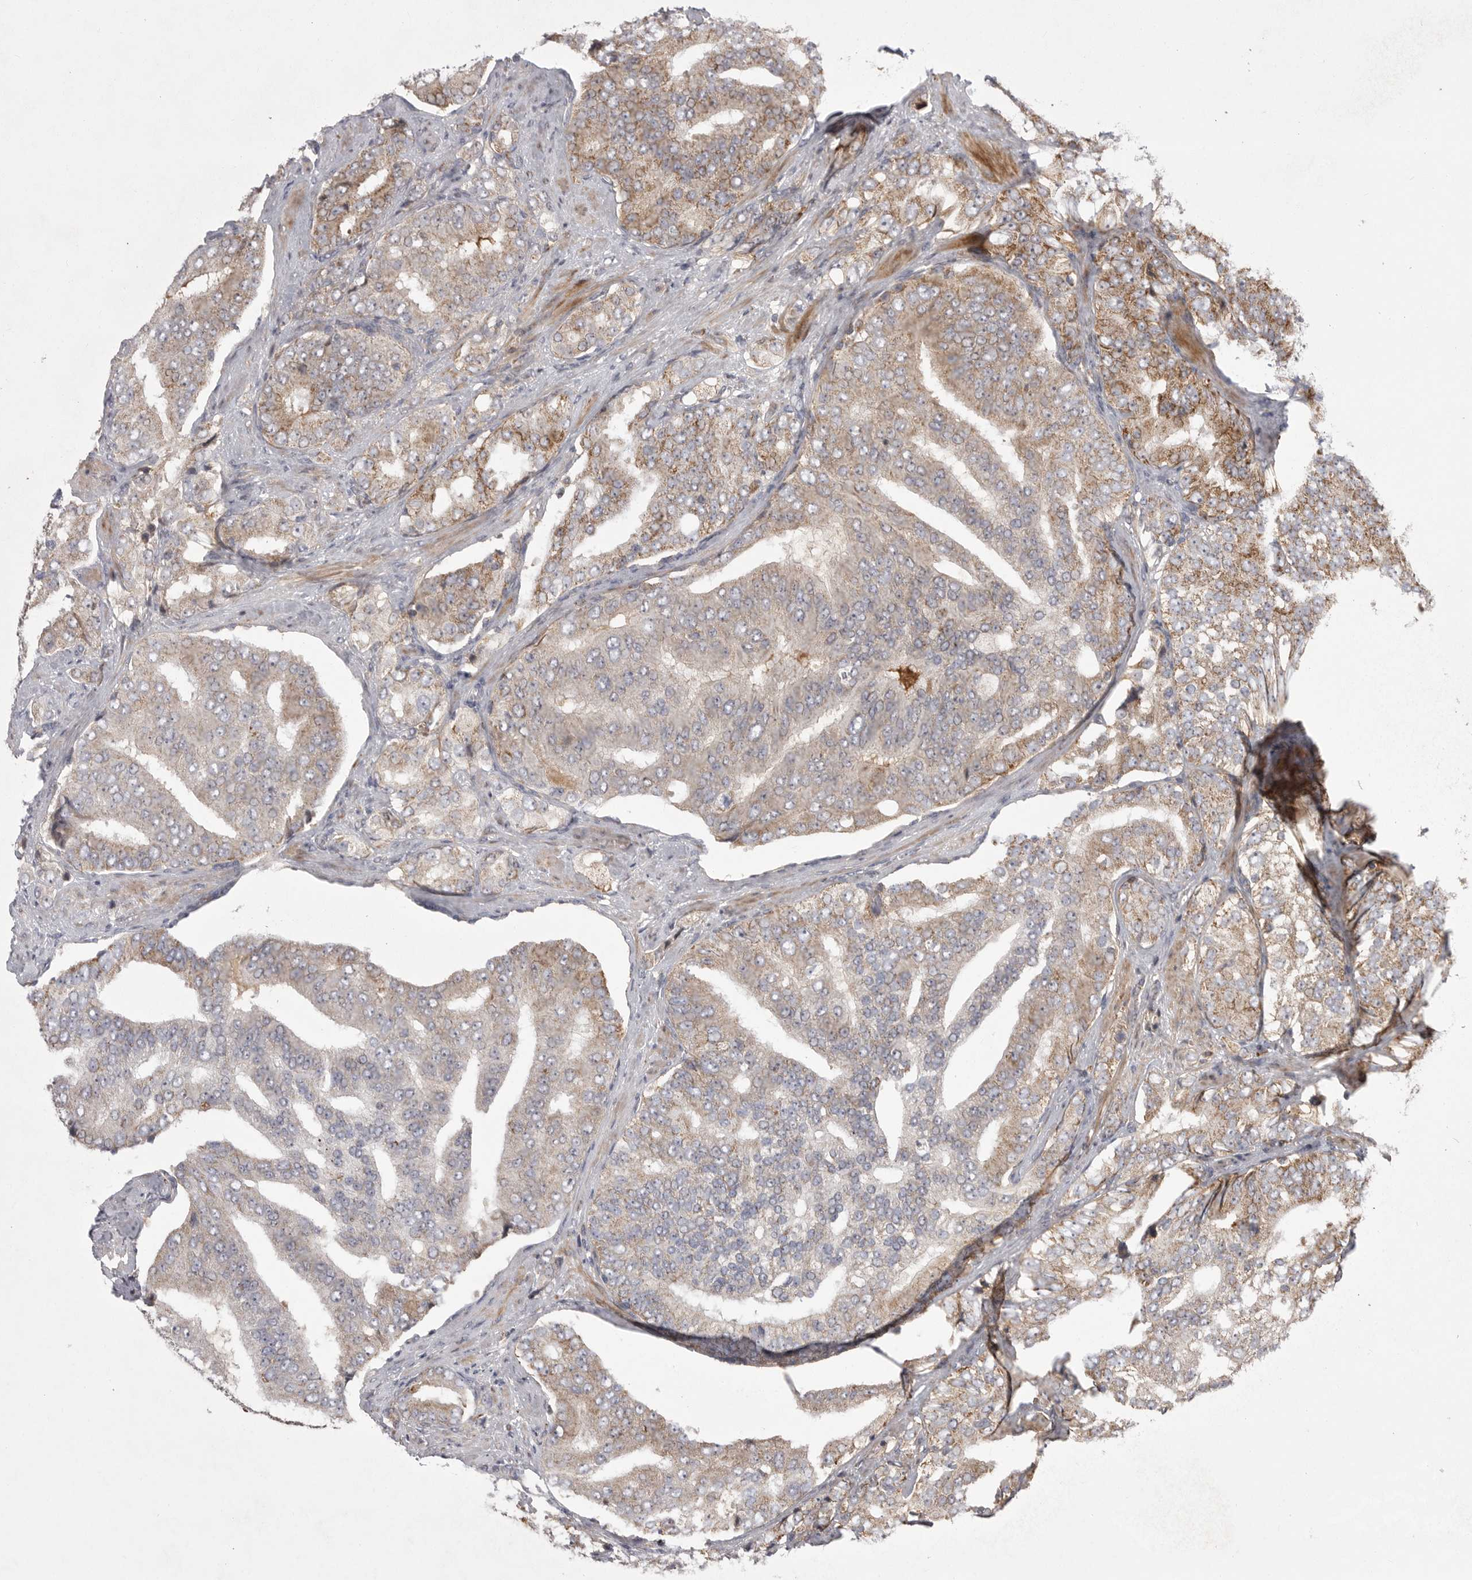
{"staining": {"intensity": "moderate", "quantity": "<25%", "location": "cytoplasmic/membranous"}, "tissue": "prostate cancer", "cell_type": "Tumor cells", "image_type": "cancer", "snomed": [{"axis": "morphology", "description": "Adenocarcinoma, High grade"}, {"axis": "topography", "description": "Prostate"}], "caption": "High-grade adenocarcinoma (prostate) stained for a protein (brown) demonstrates moderate cytoplasmic/membranous positive expression in approximately <25% of tumor cells.", "gene": "KYAT3", "patient": {"sex": "male", "age": 58}}